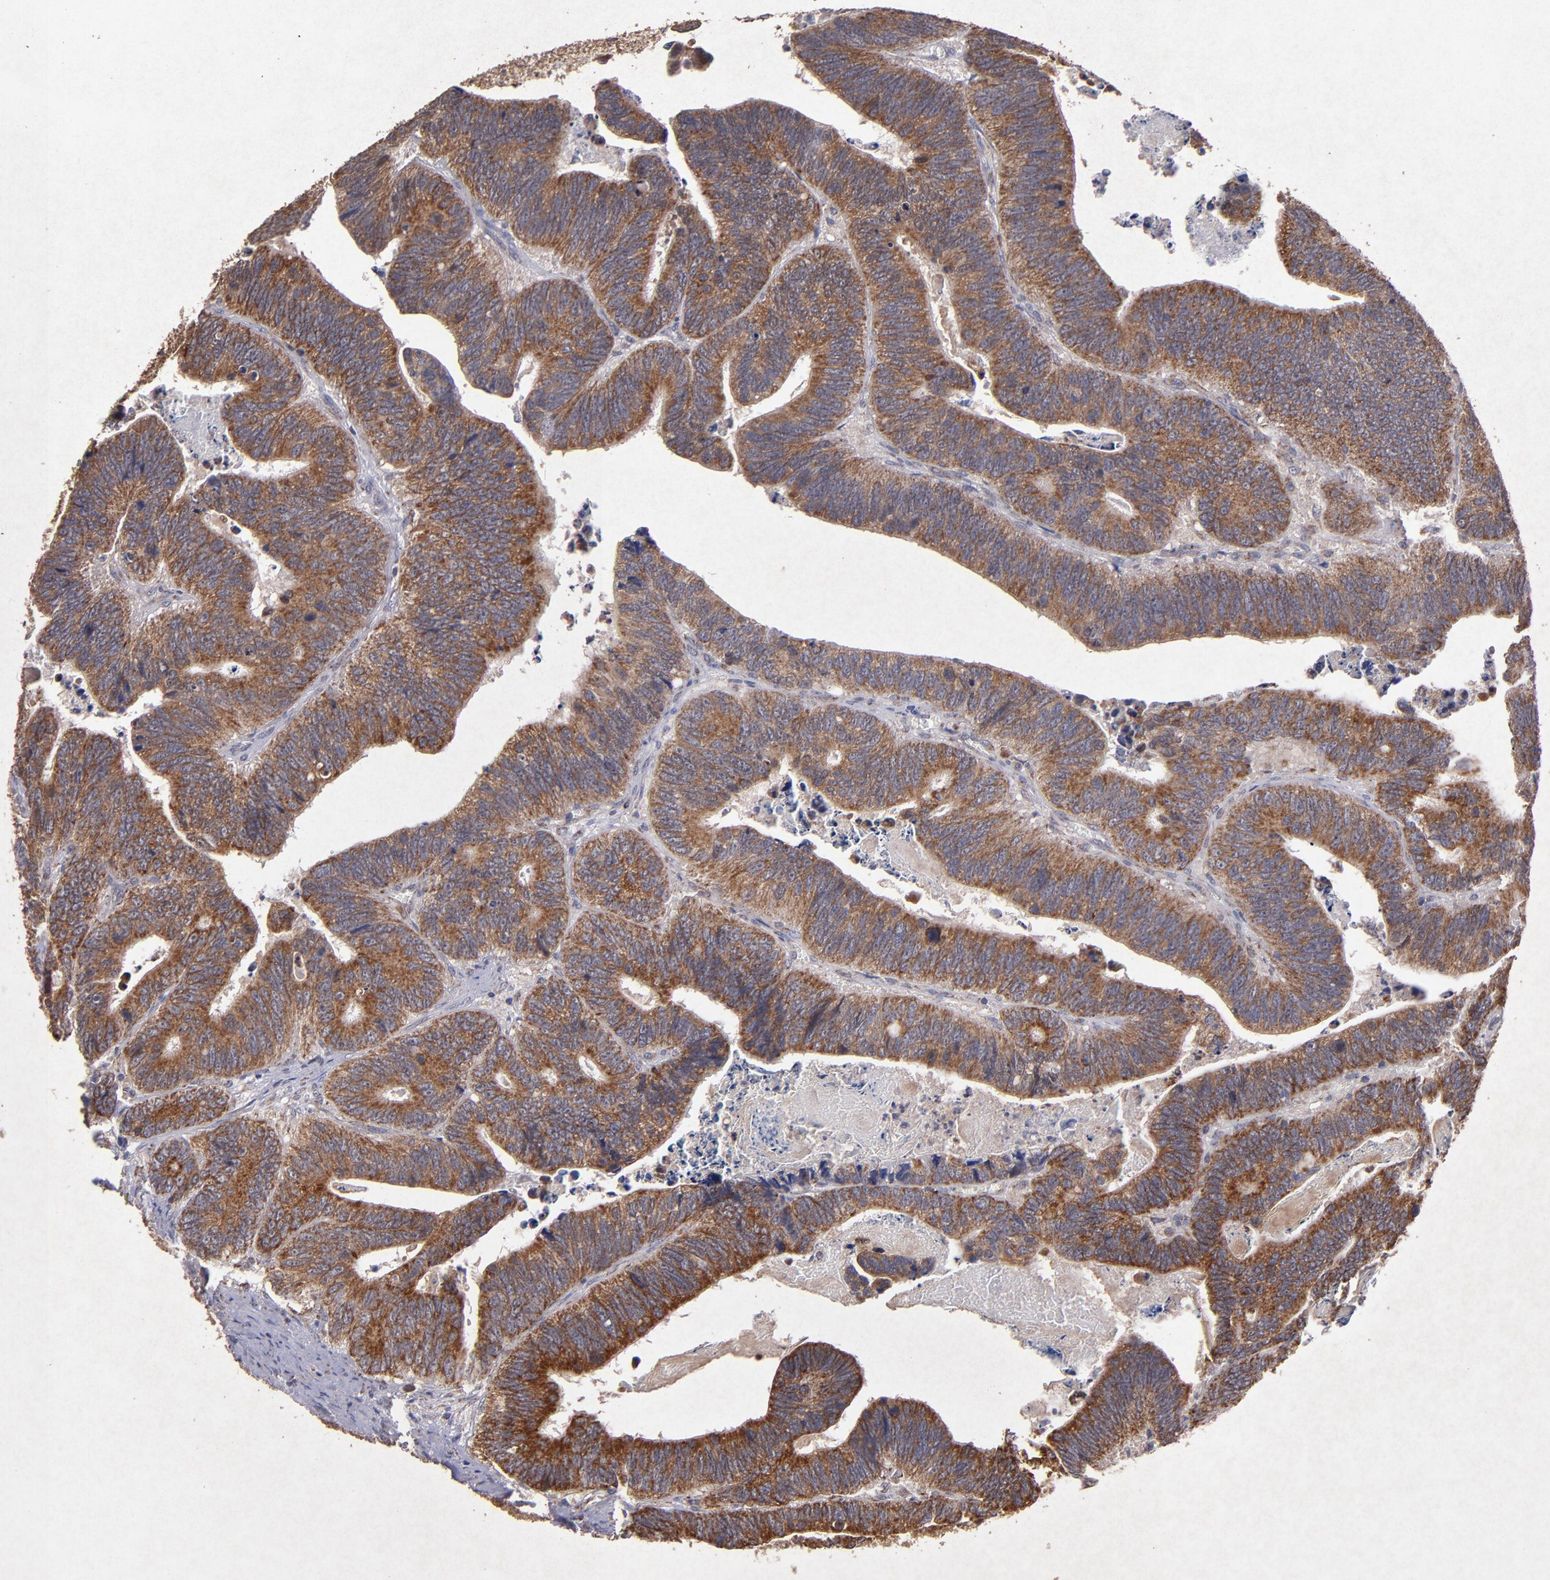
{"staining": {"intensity": "strong", "quantity": ">75%", "location": "cytoplasmic/membranous"}, "tissue": "colorectal cancer", "cell_type": "Tumor cells", "image_type": "cancer", "snomed": [{"axis": "morphology", "description": "Adenocarcinoma, NOS"}, {"axis": "topography", "description": "Colon"}], "caption": "A brown stain shows strong cytoplasmic/membranous expression of a protein in human colorectal cancer tumor cells. The protein of interest is stained brown, and the nuclei are stained in blue (DAB (3,3'-diaminobenzidine) IHC with brightfield microscopy, high magnification).", "gene": "TIMM9", "patient": {"sex": "male", "age": 72}}